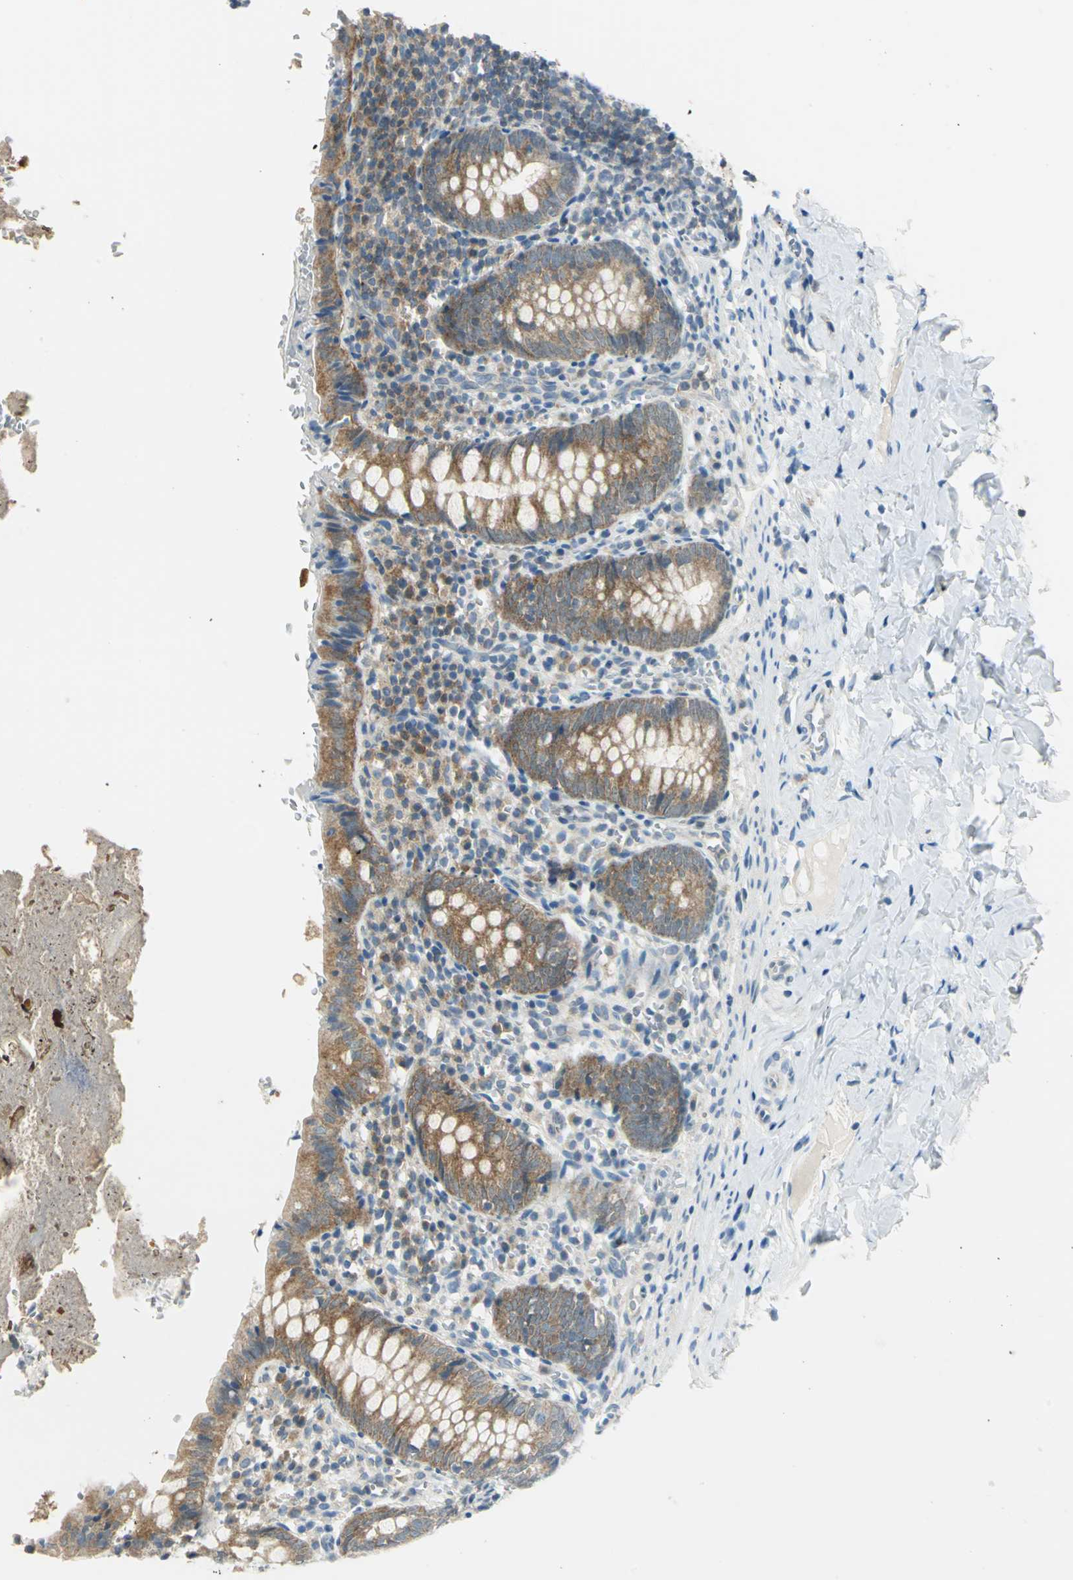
{"staining": {"intensity": "strong", "quantity": ">75%", "location": "cytoplasmic/membranous"}, "tissue": "appendix", "cell_type": "Glandular cells", "image_type": "normal", "snomed": [{"axis": "morphology", "description": "Normal tissue, NOS"}, {"axis": "topography", "description": "Appendix"}], "caption": "Protein positivity by IHC shows strong cytoplasmic/membranous expression in about >75% of glandular cells in unremarkable appendix.", "gene": "ALDOA", "patient": {"sex": "female", "age": 10}}